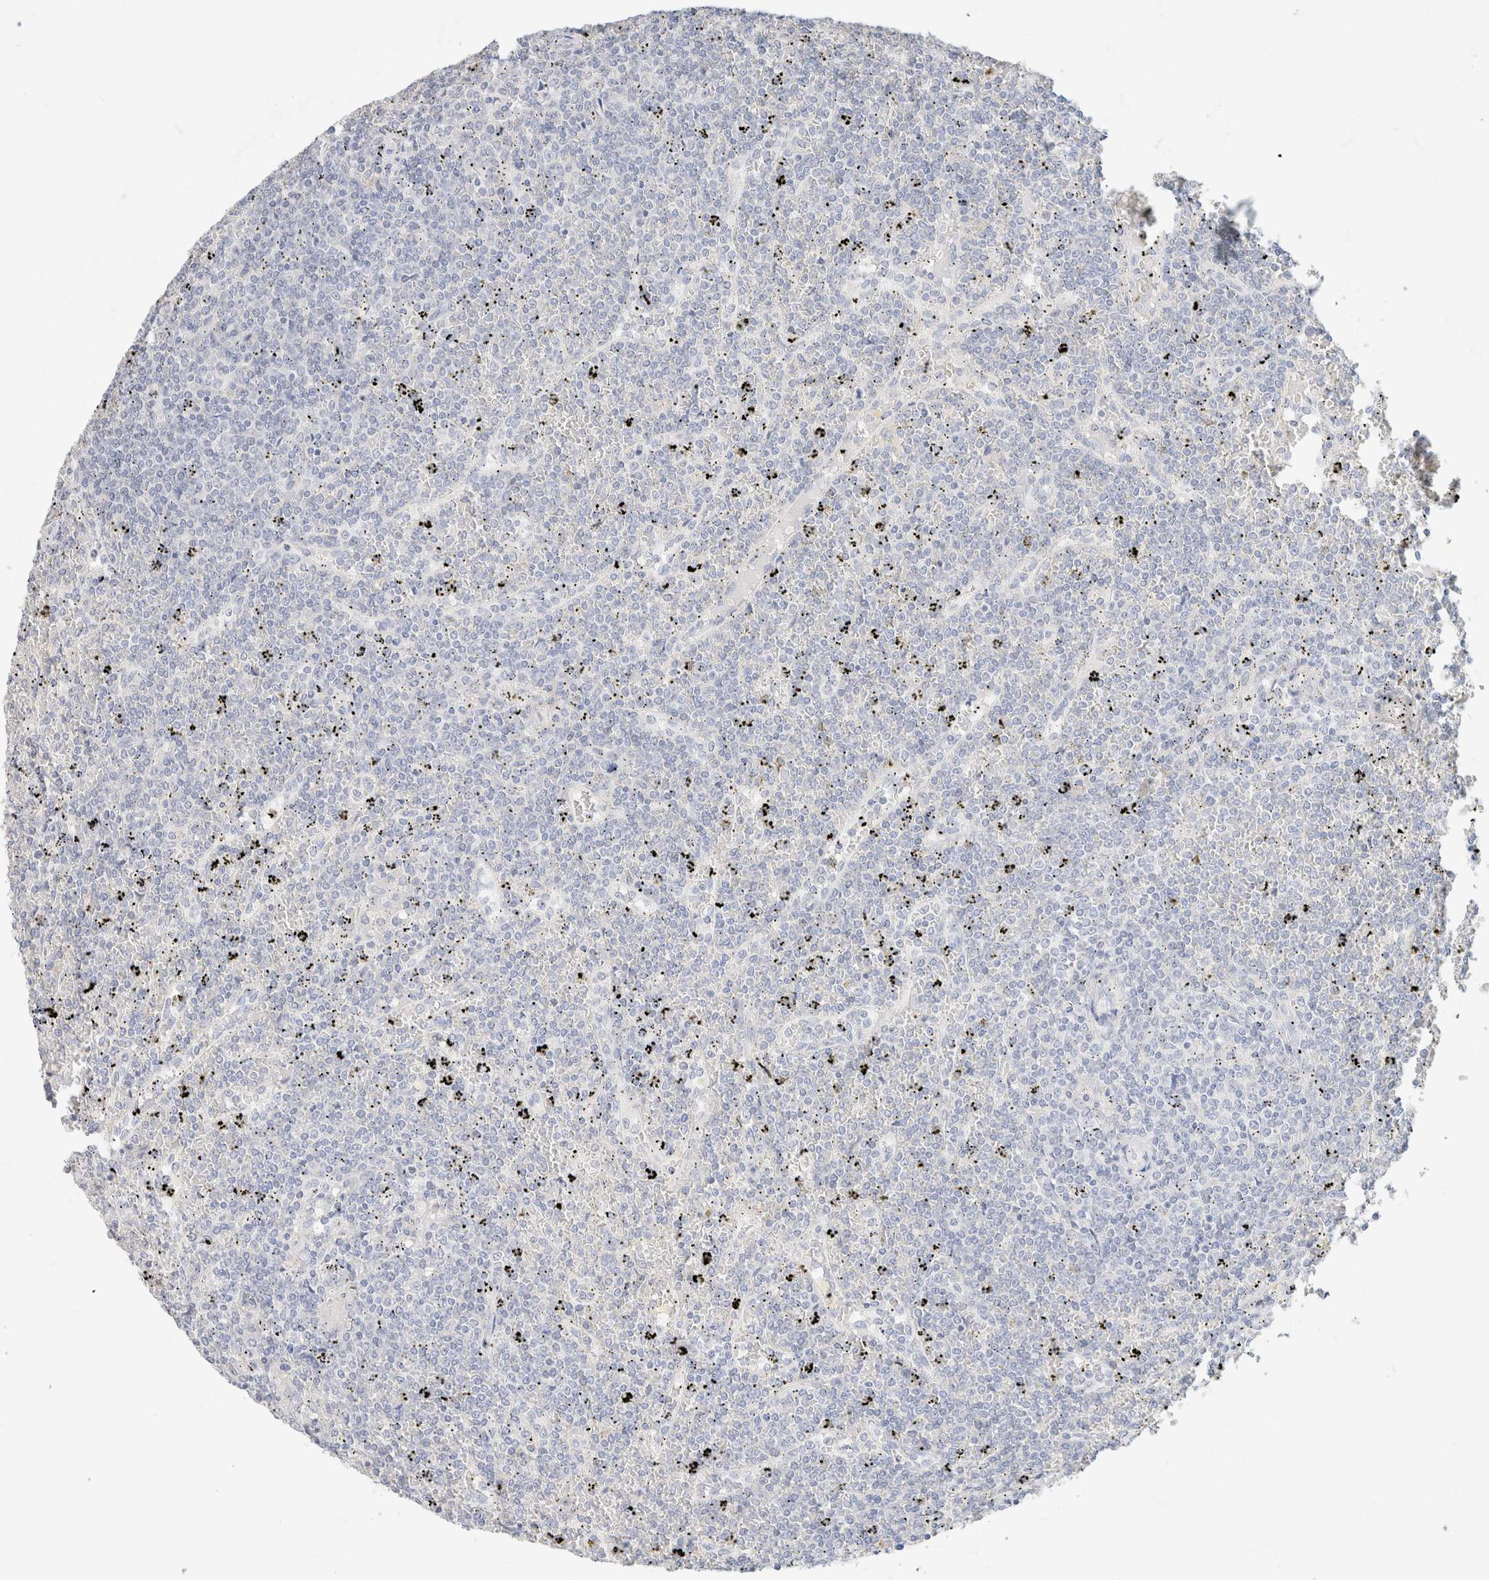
{"staining": {"intensity": "negative", "quantity": "none", "location": "none"}, "tissue": "lymphoma", "cell_type": "Tumor cells", "image_type": "cancer", "snomed": [{"axis": "morphology", "description": "Malignant lymphoma, non-Hodgkin's type, Low grade"}, {"axis": "topography", "description": "Spleen"}], "caption": "A photomicrograph of low-grade malignant lymphoma, non-Hodgkin's type stained for a protein reveals no brown staining in tumor cells.", "gene": "CA12", "patient": {"sex": "female", "age": 19}}